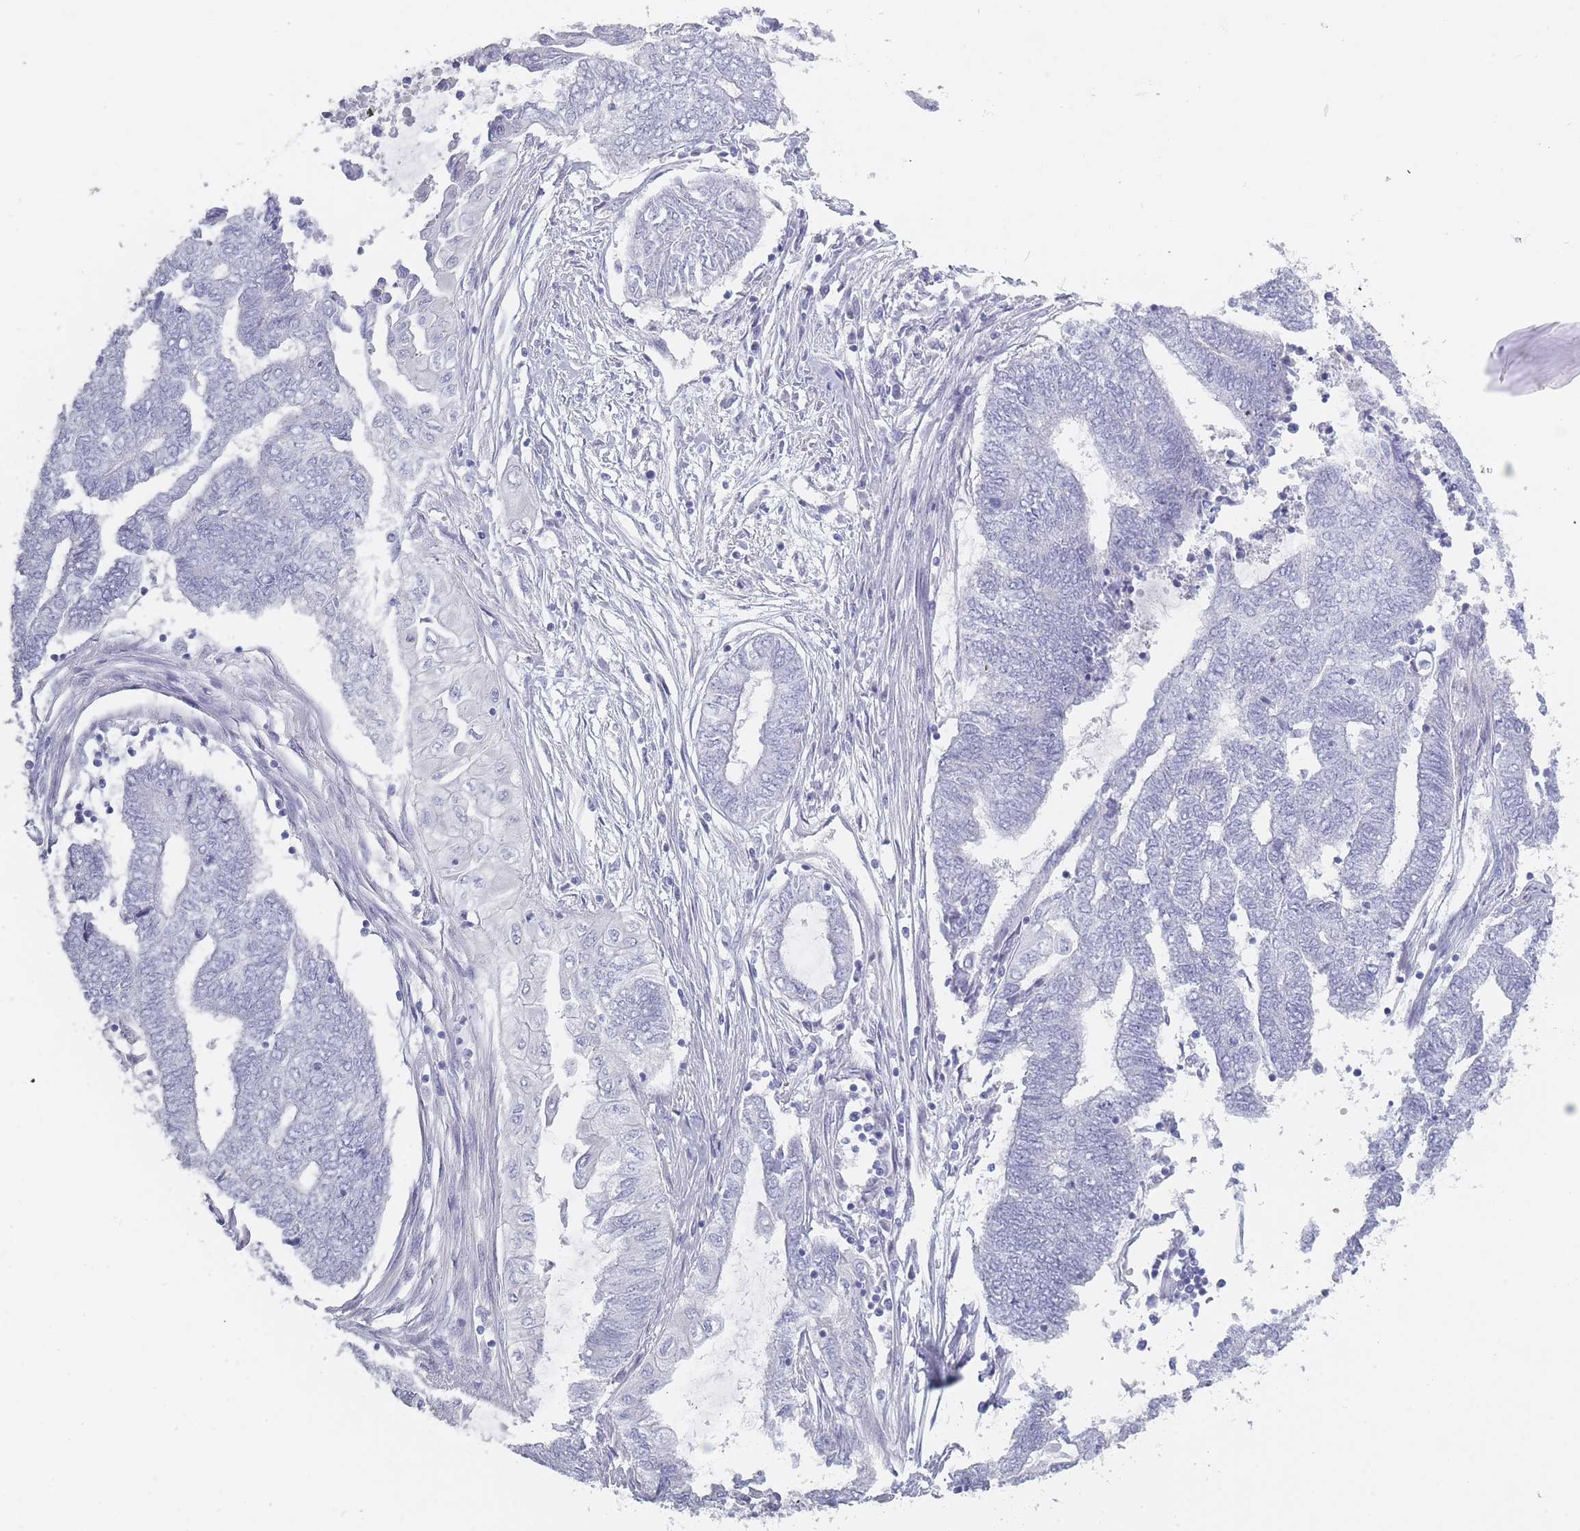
{"staining": {"intensity": "negative", "quantity": "none", "location": "none"}, "tissue": "endometrial cancer", "cell_type": "Tumor cells", "image_type": "cancer", "snomed": [{"axis": "morphology", "description": "Adenocarcinoma, NOS"}, {"axis": "topography", "description": "Uterus"}, {"axis": "topography", "description": "Endometrium"}], "caption": "An immunohistochemistry histopathology image of endometrial cancer is shown. There is no staining in tumor cells of endometrial cancer.", "gene": "ROS1", "patient": {"sex": "female", "age": 70}}